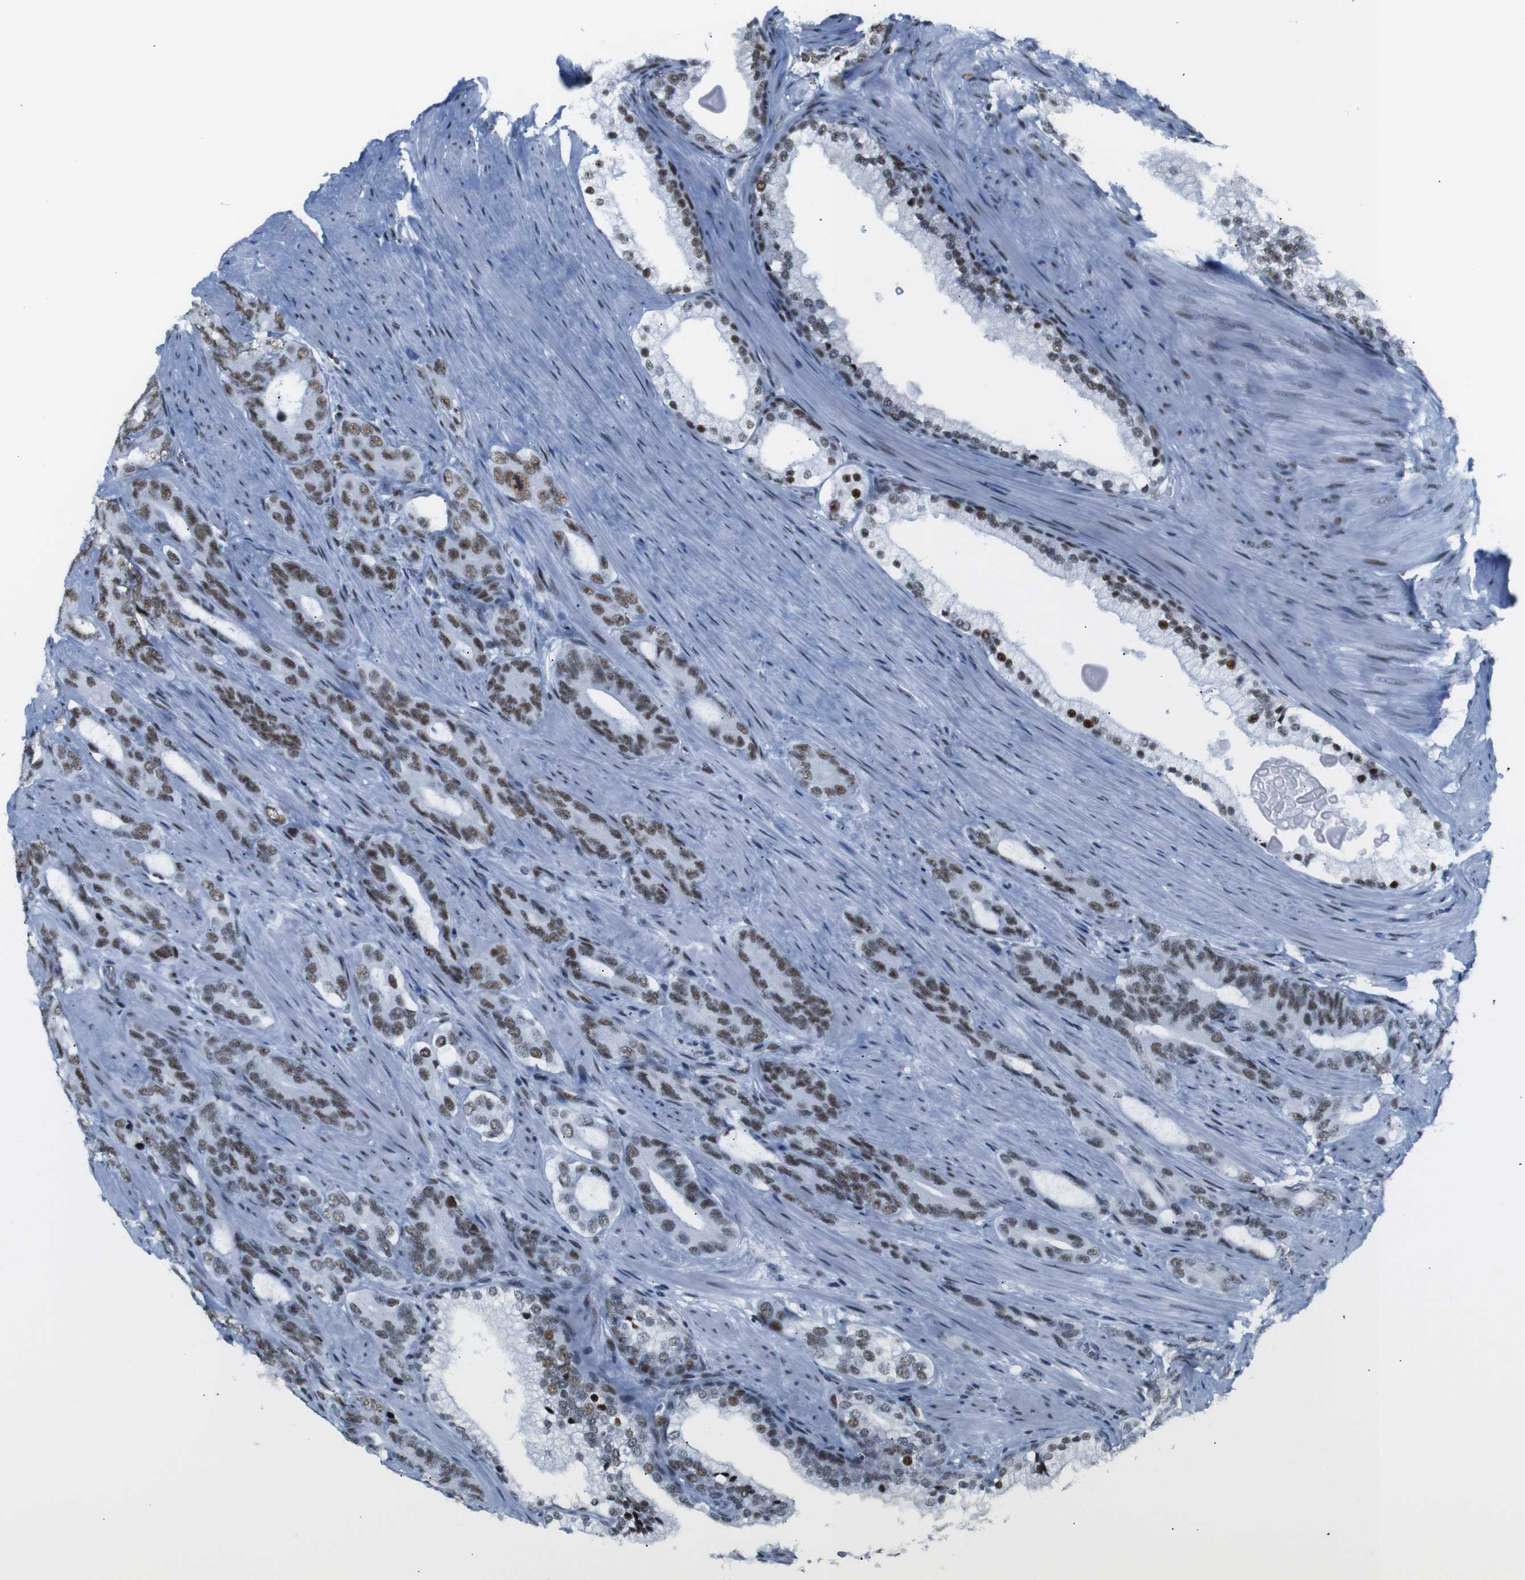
{"staining": {"intensity": "moderate", "quantity": ">75%", "location": "nuclear"}, "tissue": "prostate cancer", "cell_type": "Tumor cells", "image_type": "cancer", "snomed": [{"axis": "morphology", "description": "Adenocarcinoma, Low grade"}, {"axis": "topography", "description": "Prostate"}], "caption": "IHC of prostate cancer exhibits medium levels of moderate nuclear positivity in about >75% of tumor cells.", "gene": "TRA2B", "patient": {"sex": "male", "age": 63}}